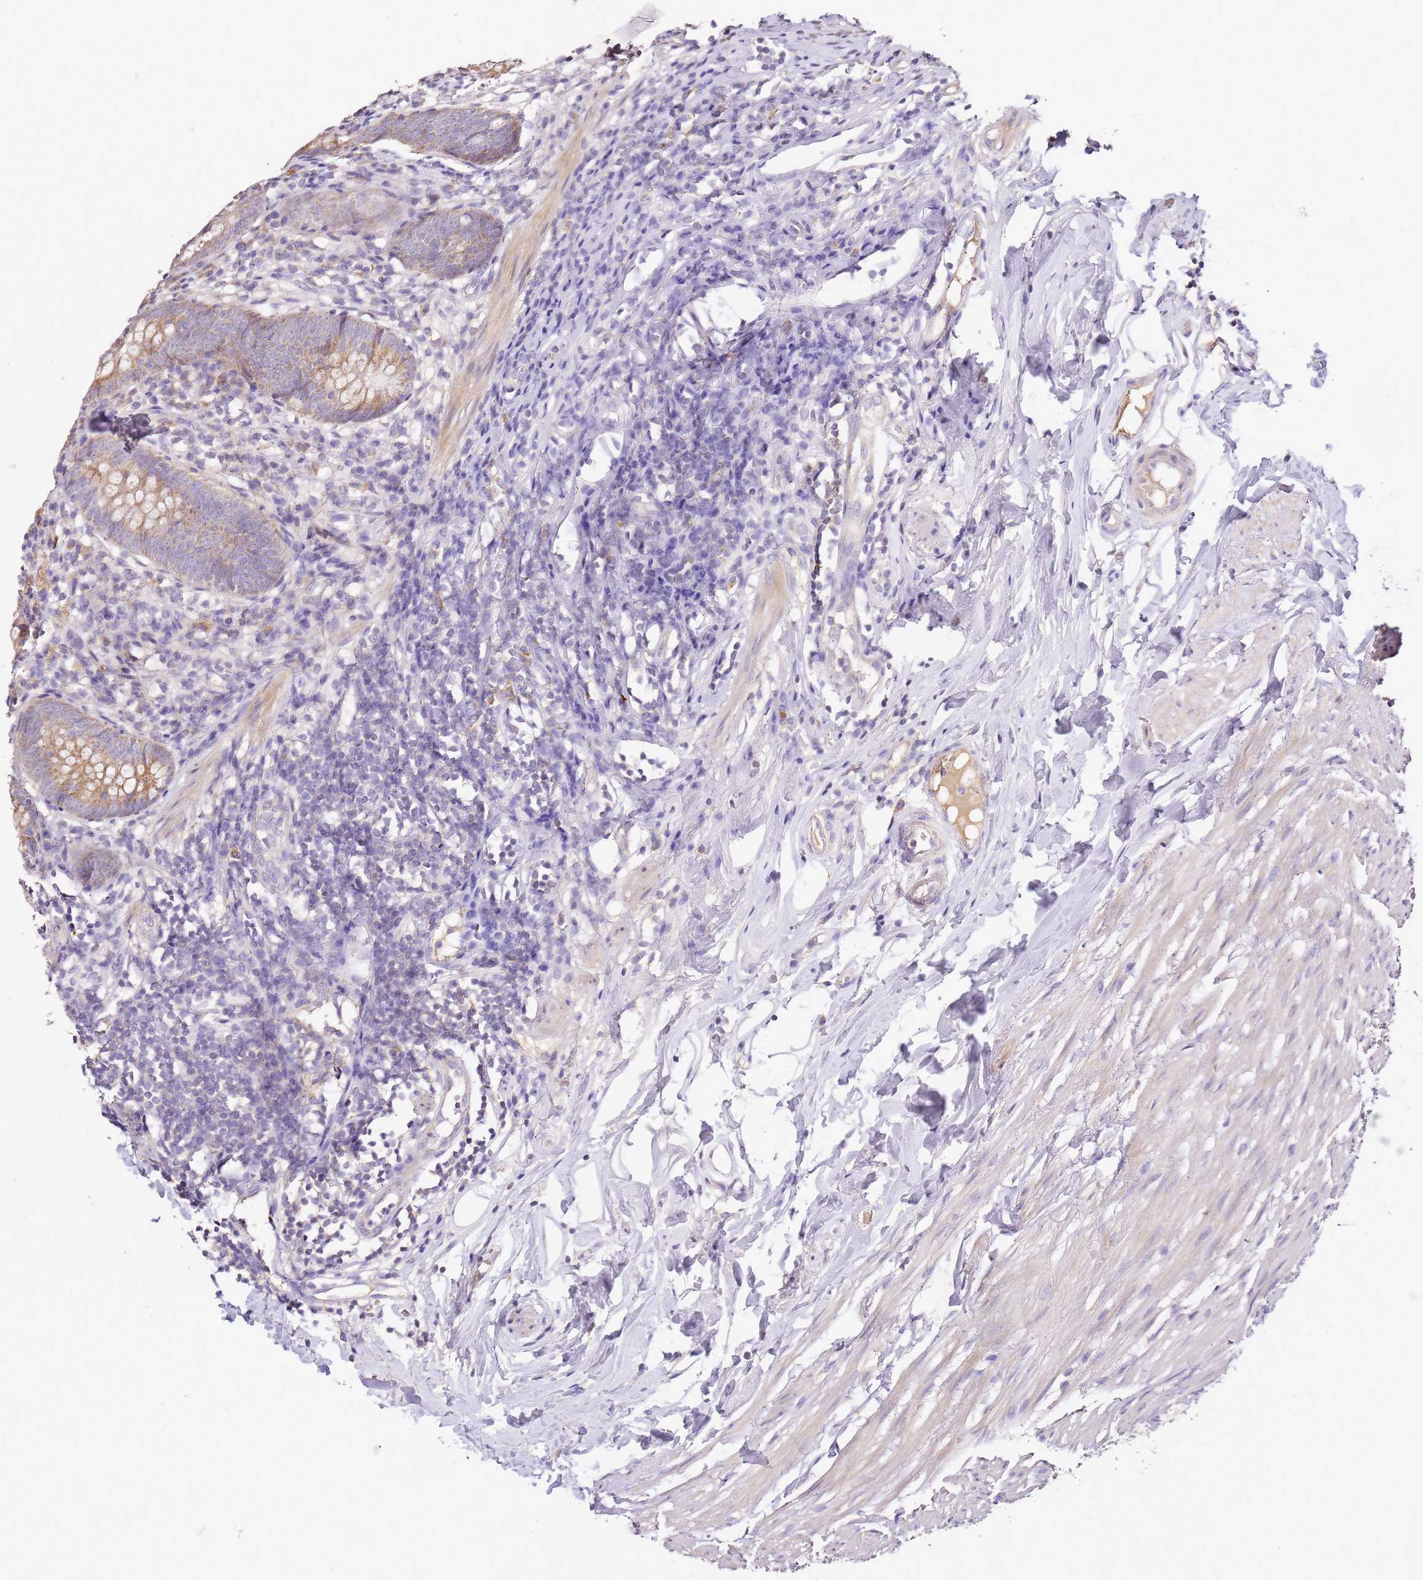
{"staining": {"intensity": "moderate", "quantity": ">75%", "location": "cytoplasmic/membranous"}, "tissue": "appendix", "cell_type": "Glandular cells", "image_type": "normal", "snomed": [{"axis": "morphology", "description": "Normal tissue, NOS"}, {"axis": "topography", "description": "Appendix"}], "caption": "This is a histology image of IHC staining of normal appendix, which shows moderate expression in the cytoplasmic/membranous of glandular cells.", "gene": "OR2B11", "patient": {"sex": "female", "age": 62}}